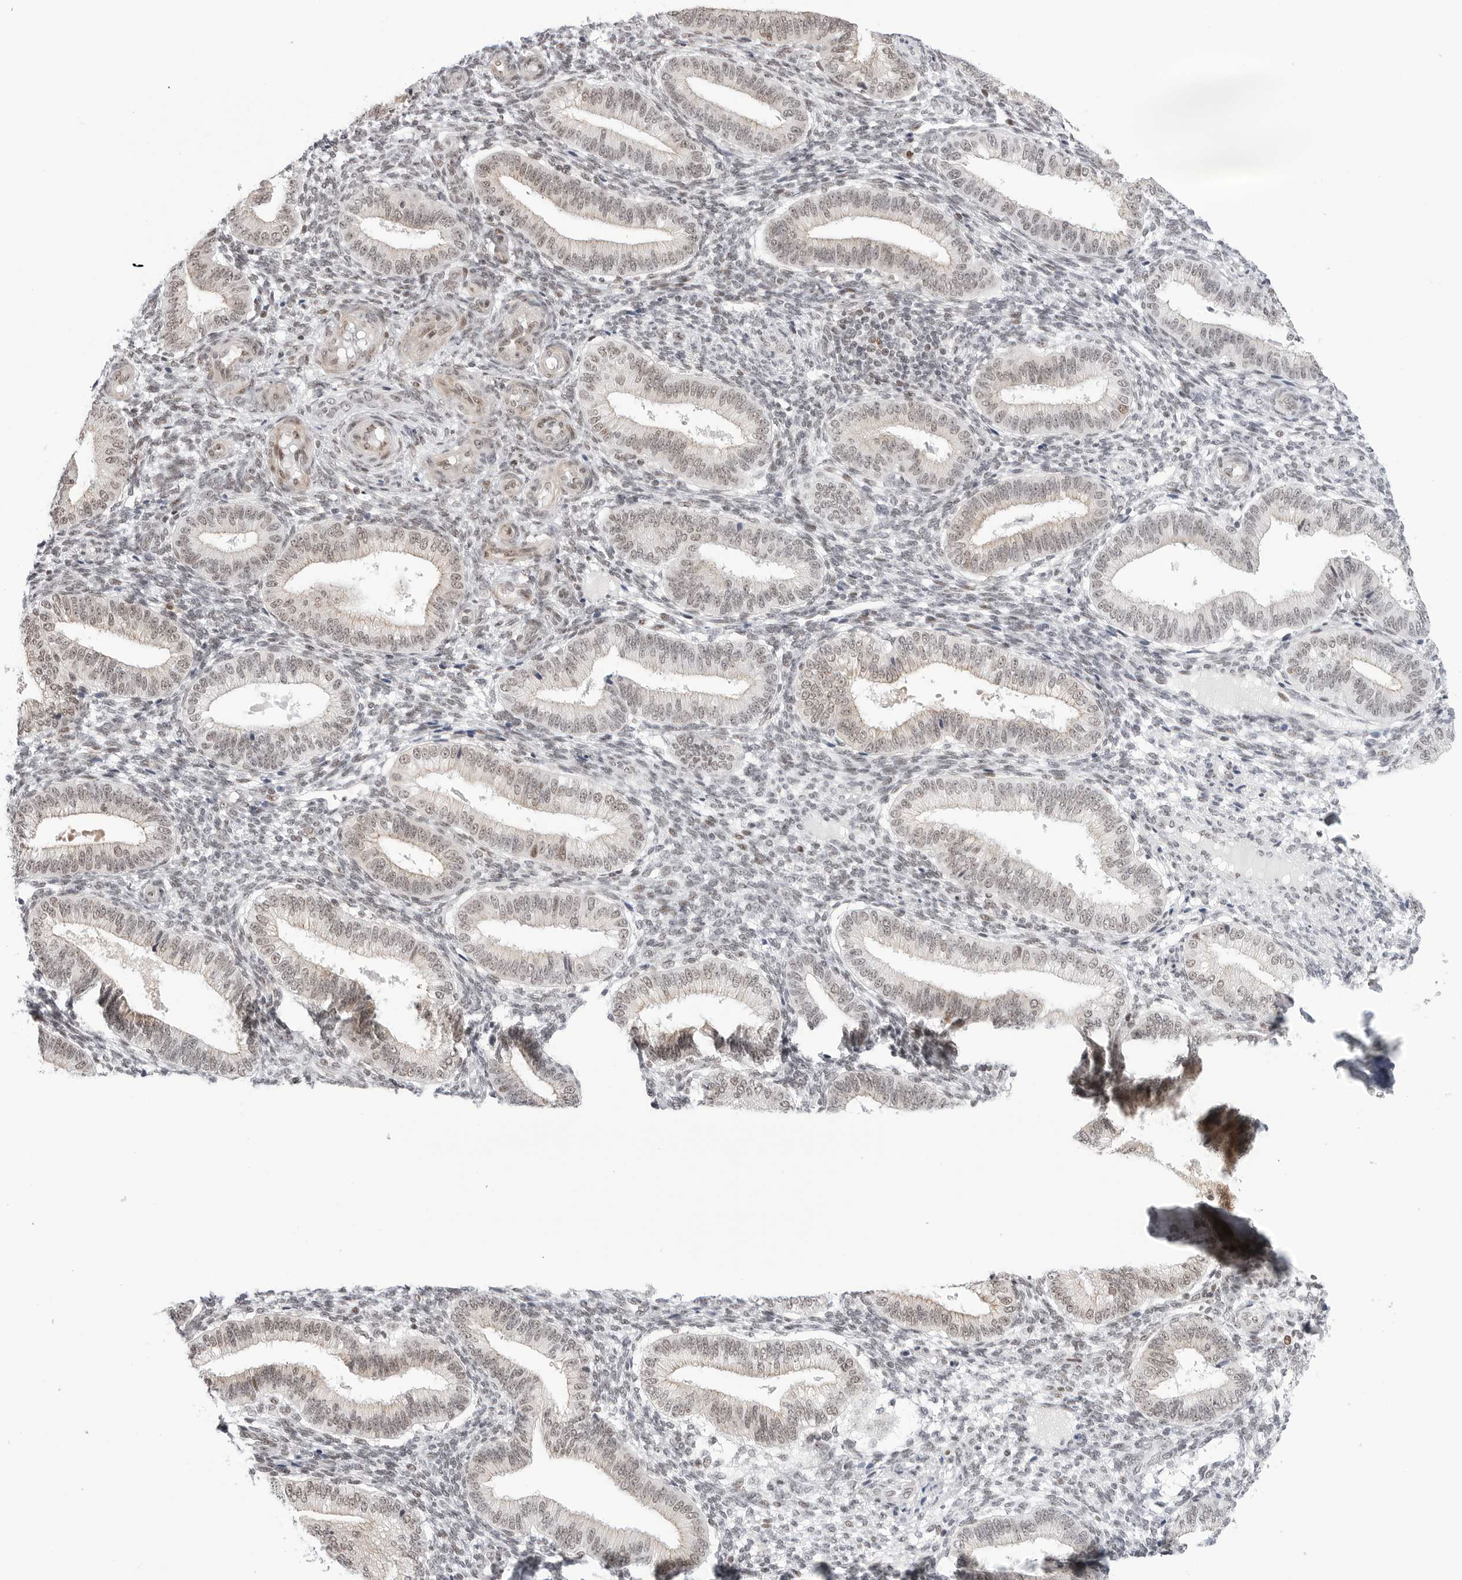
{"staining": {"intensity": "negative", "quantity": "none", "location": "none"}, "tissue": "endometrium", "cell_type": "Cells in endometrial stroma", "image_type": "normal", "snomed": [{"axis": "morphology", "description": "Normal tissue, NOS"}, {"axis": "topography", "description": "Endometrium"}], "caption": "An IHC image of benign endometrium is shown. There is no staining in cells in endometrial stroma of endometrium.", "gene": "C1orf162", "patient": {"sex": "female", "age": 39}}